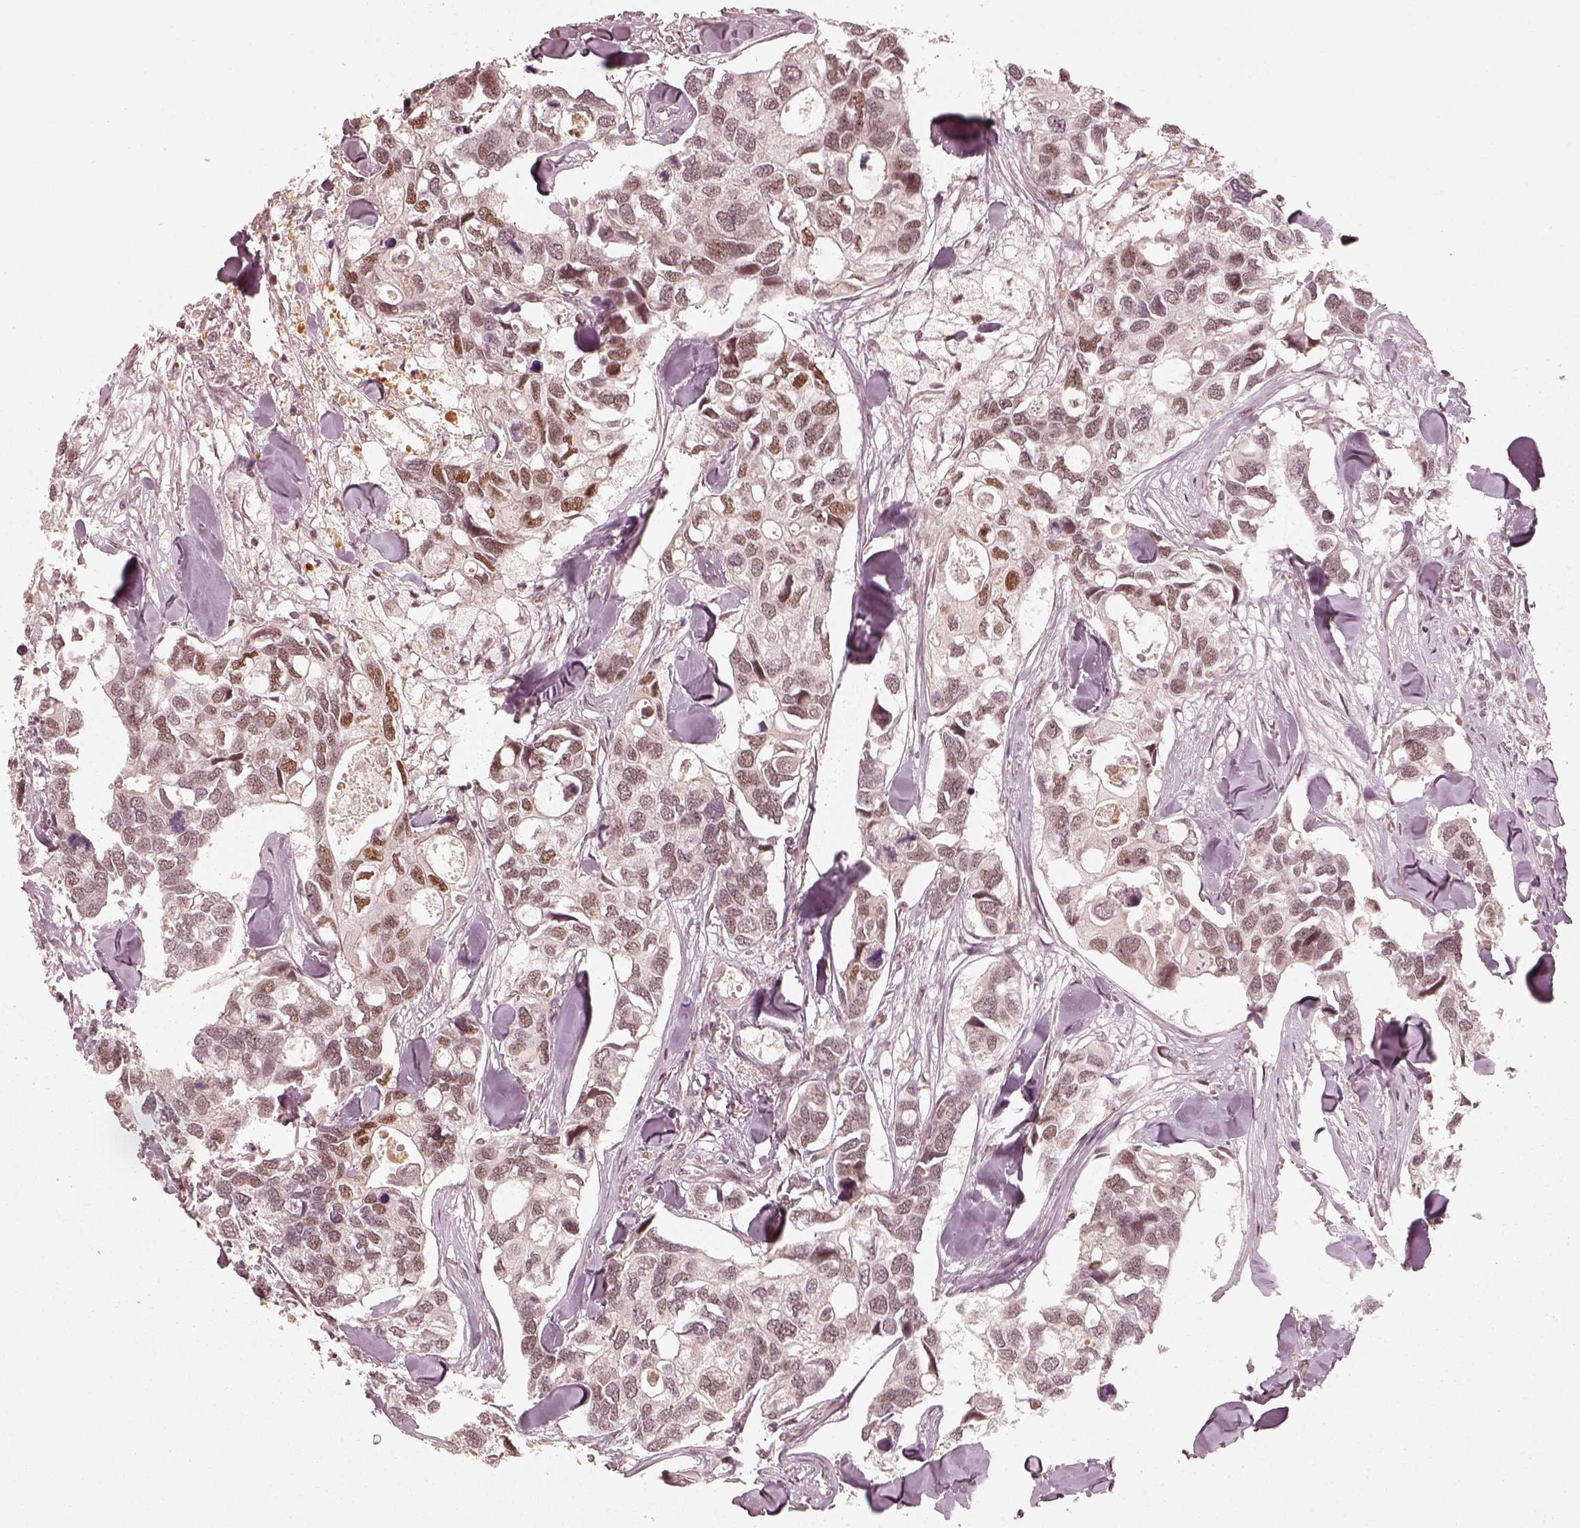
{"staining": {"intensity": "moderate", "quantity": "<25%", "location": "nuclear"}, "tissue": "breast cancer", "cell_type": "Tumor cells", "image_type": "cancer", "snomed": [{"axis": "morphology", "description": "Duct carcinoma"}, {"axis": "topography", "description": "Breast"}], "caption": "Breast infiltrating ductal carcinoma stained with a brown dye reveals moderate nuclear positive expression in approximately <25% of tumor cells.", "gene": "GMEB2", "patient": {"sex": "female", "age": 83}}